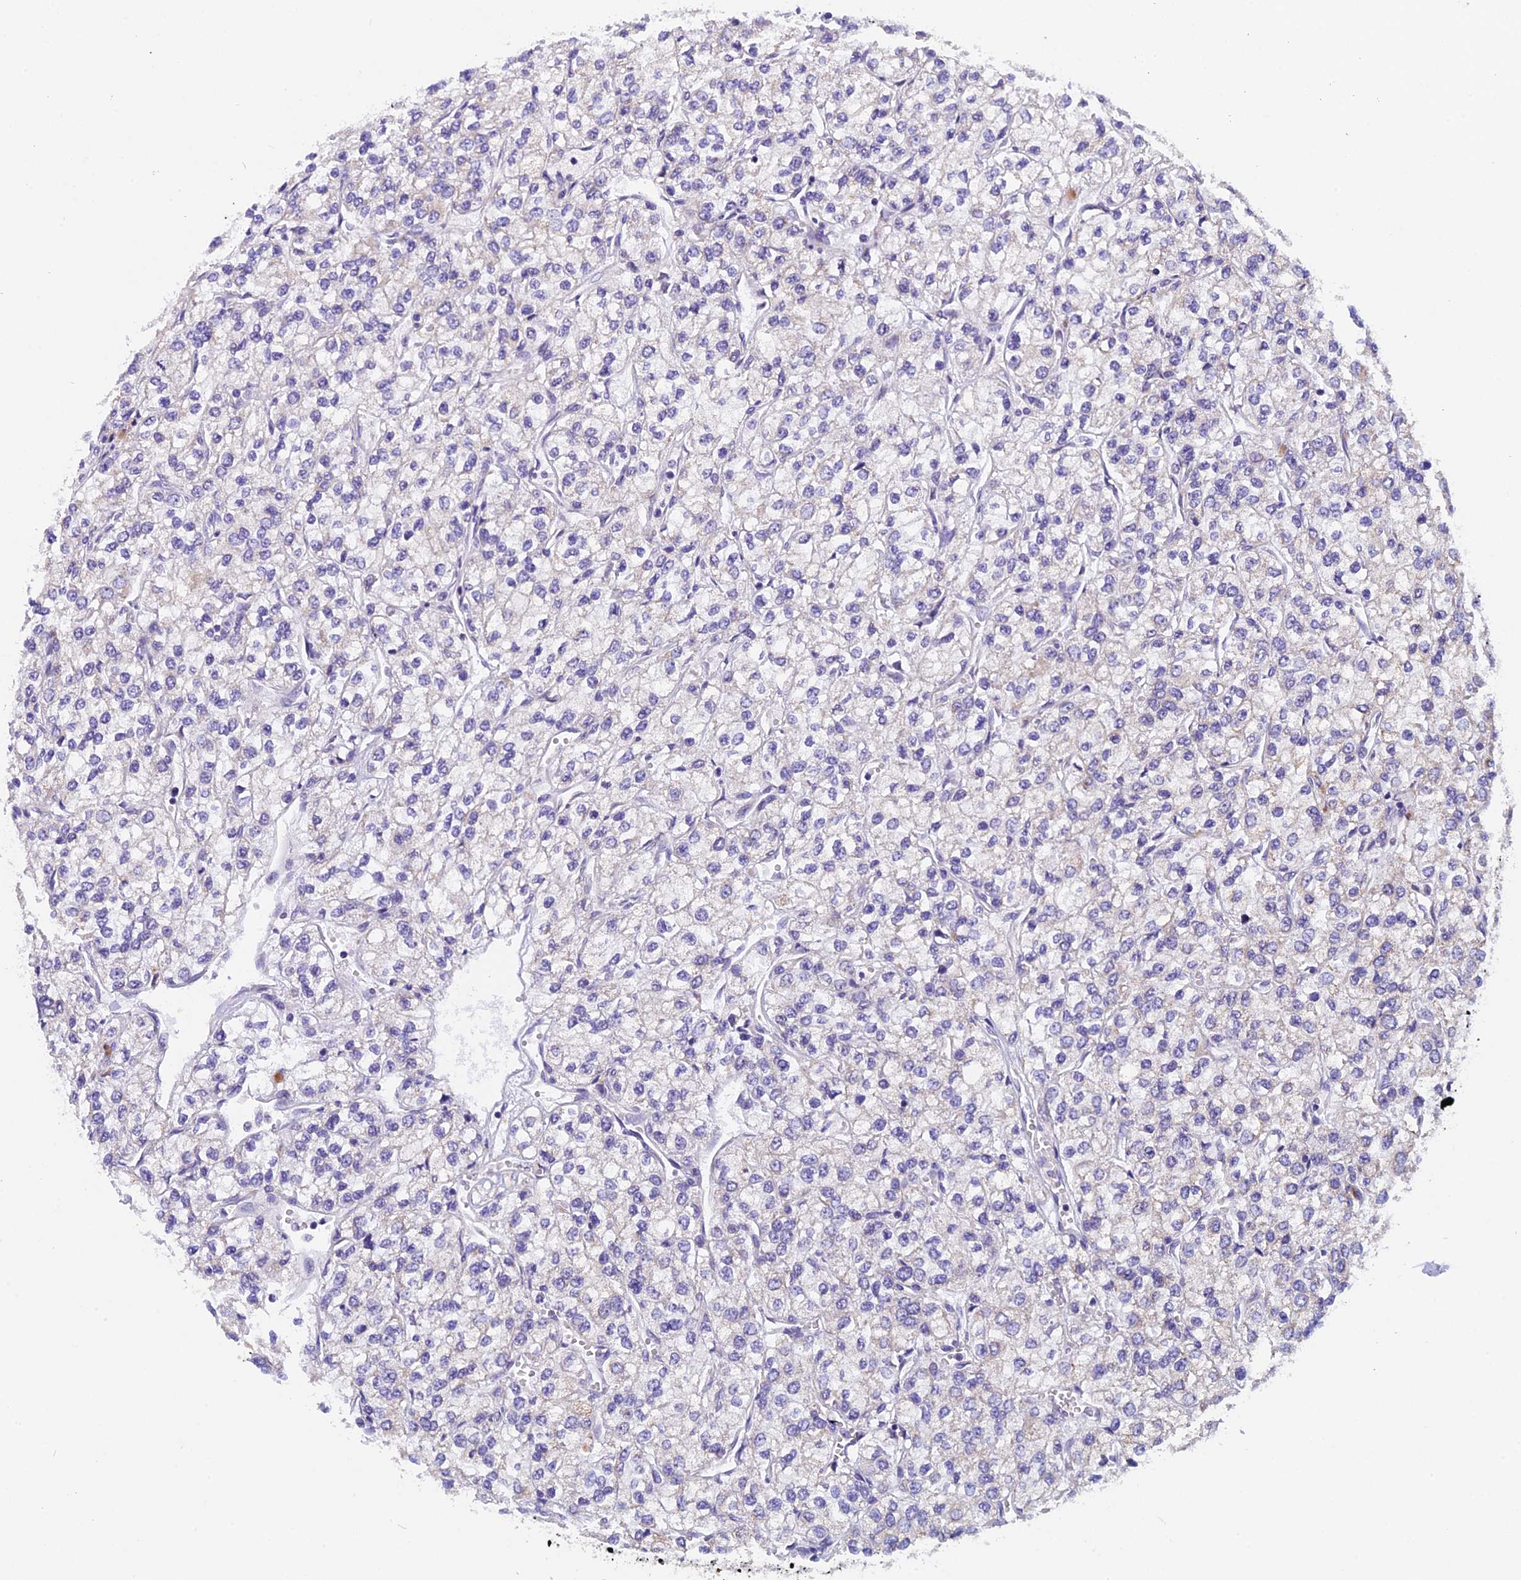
{"staining": {"intensity": "weak", "quantity": "<25%", "location": "cytoplasmic/membranous"}, "tissue": "renal cancer", "cell_type": "Tumor cells", "image_type": "cancer", "snomed": [{"axis": "morphology", "description": "Adenocarcinoma, NOS"}, {"axis": "topography", "description": "Kidney"}], "caption": "This is a image of immunohistochemistry staining of renal cancer, which shows no staining in tumor cells. Brightfield microscopy of immunohistochemistry stained with DAB (brown) and hematoxylin (blue), captured at high magnification.", "gene": "ZNF317", "patient": {"sex": "male", "age": 80}}